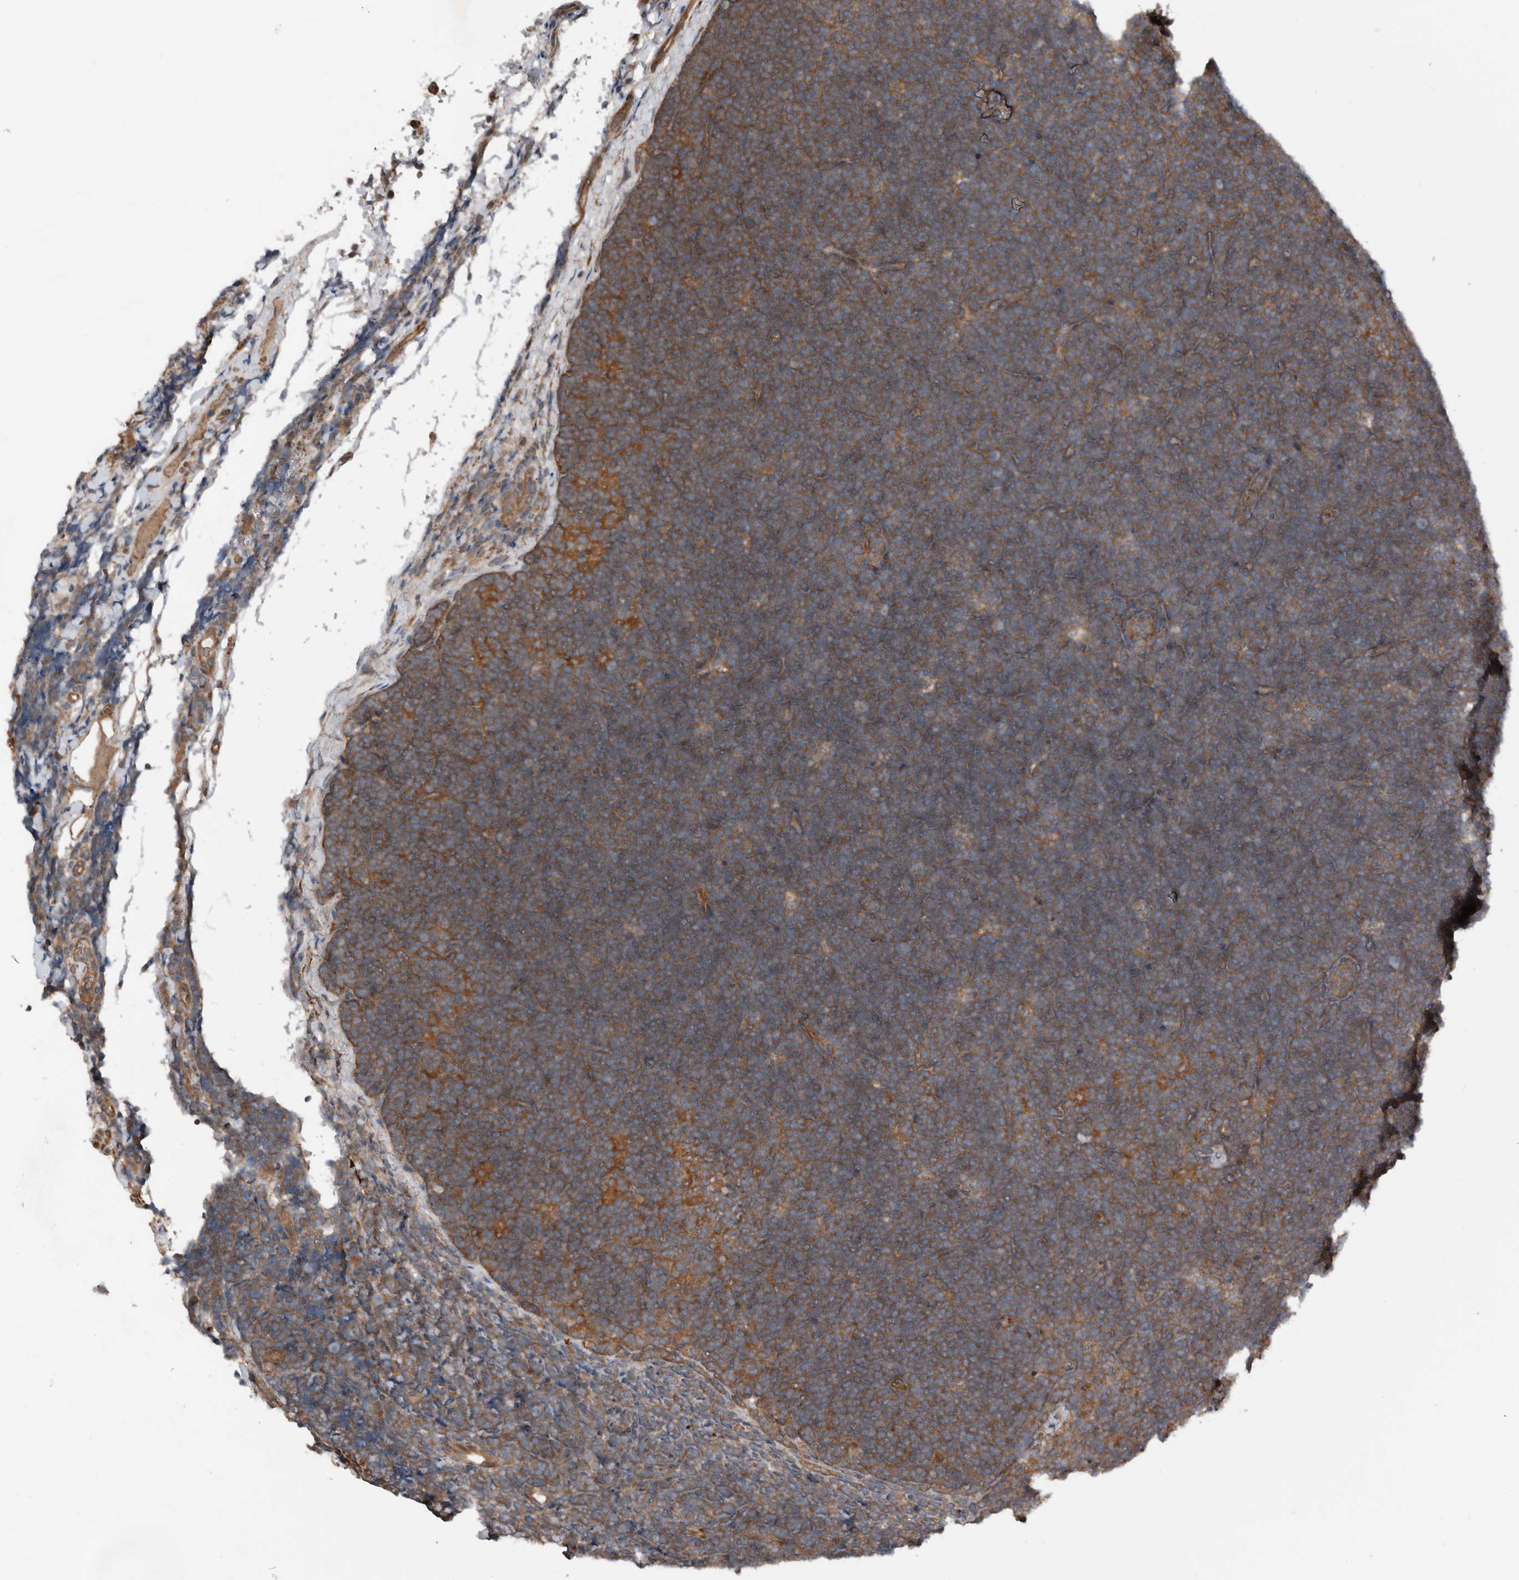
{"staining": {"intensity": "weak", "quantity": "<25%", "location": "cytoplasmic/membranous"}, "tissue": "lymphoma", "cell_type": "Tumor cells", "image_type": "cancer", "snomed": [{"axis": "morphology", "description": "Malignant lymphoma, non-Hodgkin's type, High grade"}, {"axis": "topography", "description": "Lymph node"}], "caption": "Immunohistochemistry photomicrograph of neoplastic tissue: human high-grade malignant lymphoma, non-Hodgkin's type stained with DAB (3,3'-diaminobenzidine) reveals no significant protein expression in tumor cells.", "gene": "DNAJB4", "patient": {"sex": "male", "age": 13}}